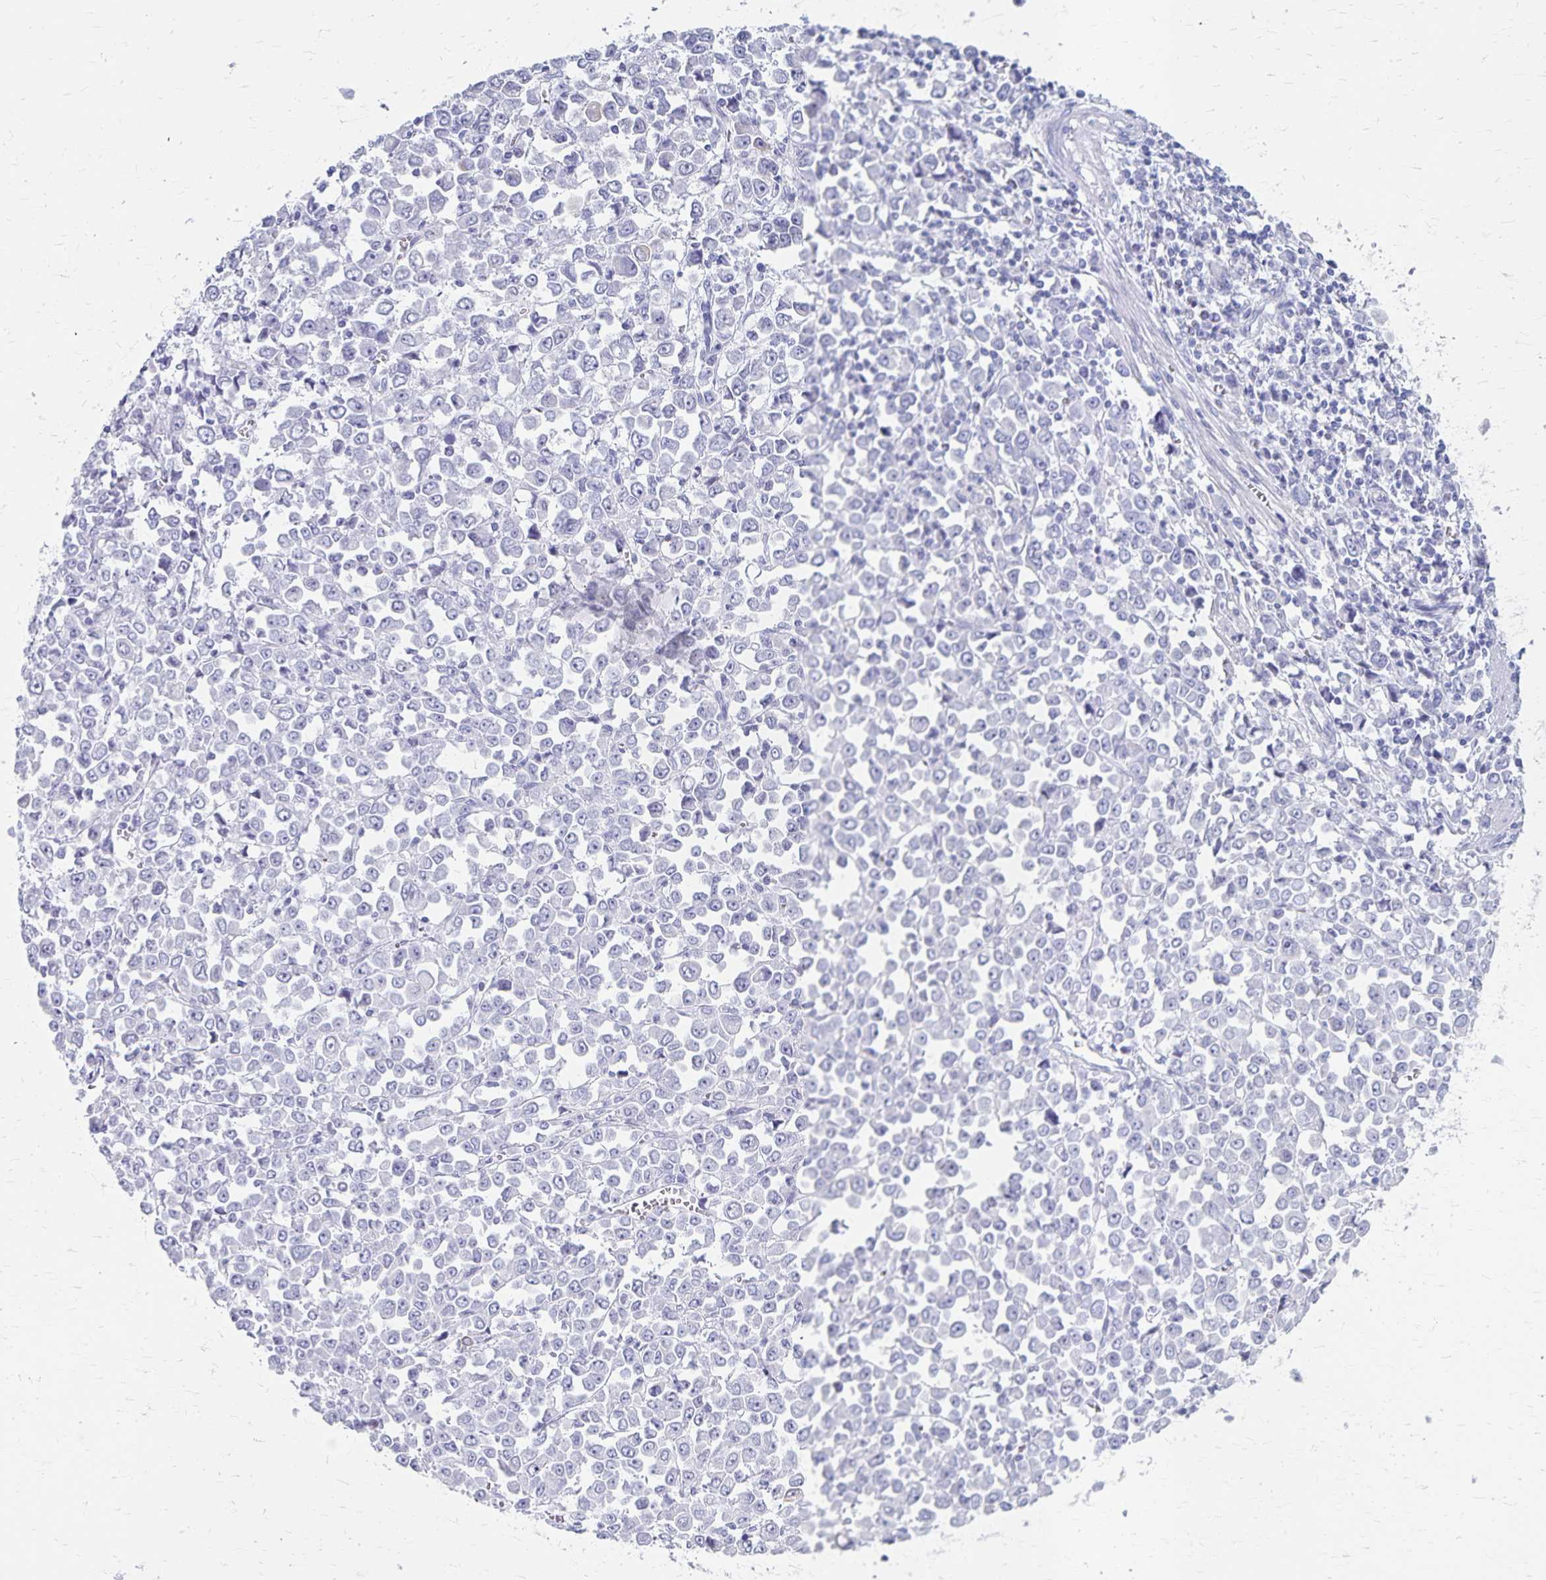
{"staining": {"intensity": "negative", "quantity": "none", "location": "none"}, "tissue": "stomach cancer", "cell_type": "Tumor cells", "image_type": "cancer", "snomed": [{"axis": "morphology", "description": "Adenocarcinoma, NOS"}, {"axis": "topography", "description": "Stomach, upper"}], "caption": "Protein analysis of stomach cancer exhibits no significant positivity in tumor cells.", "gene": "GPBAR1", "patient": {"sex": "male", "age": 70}}